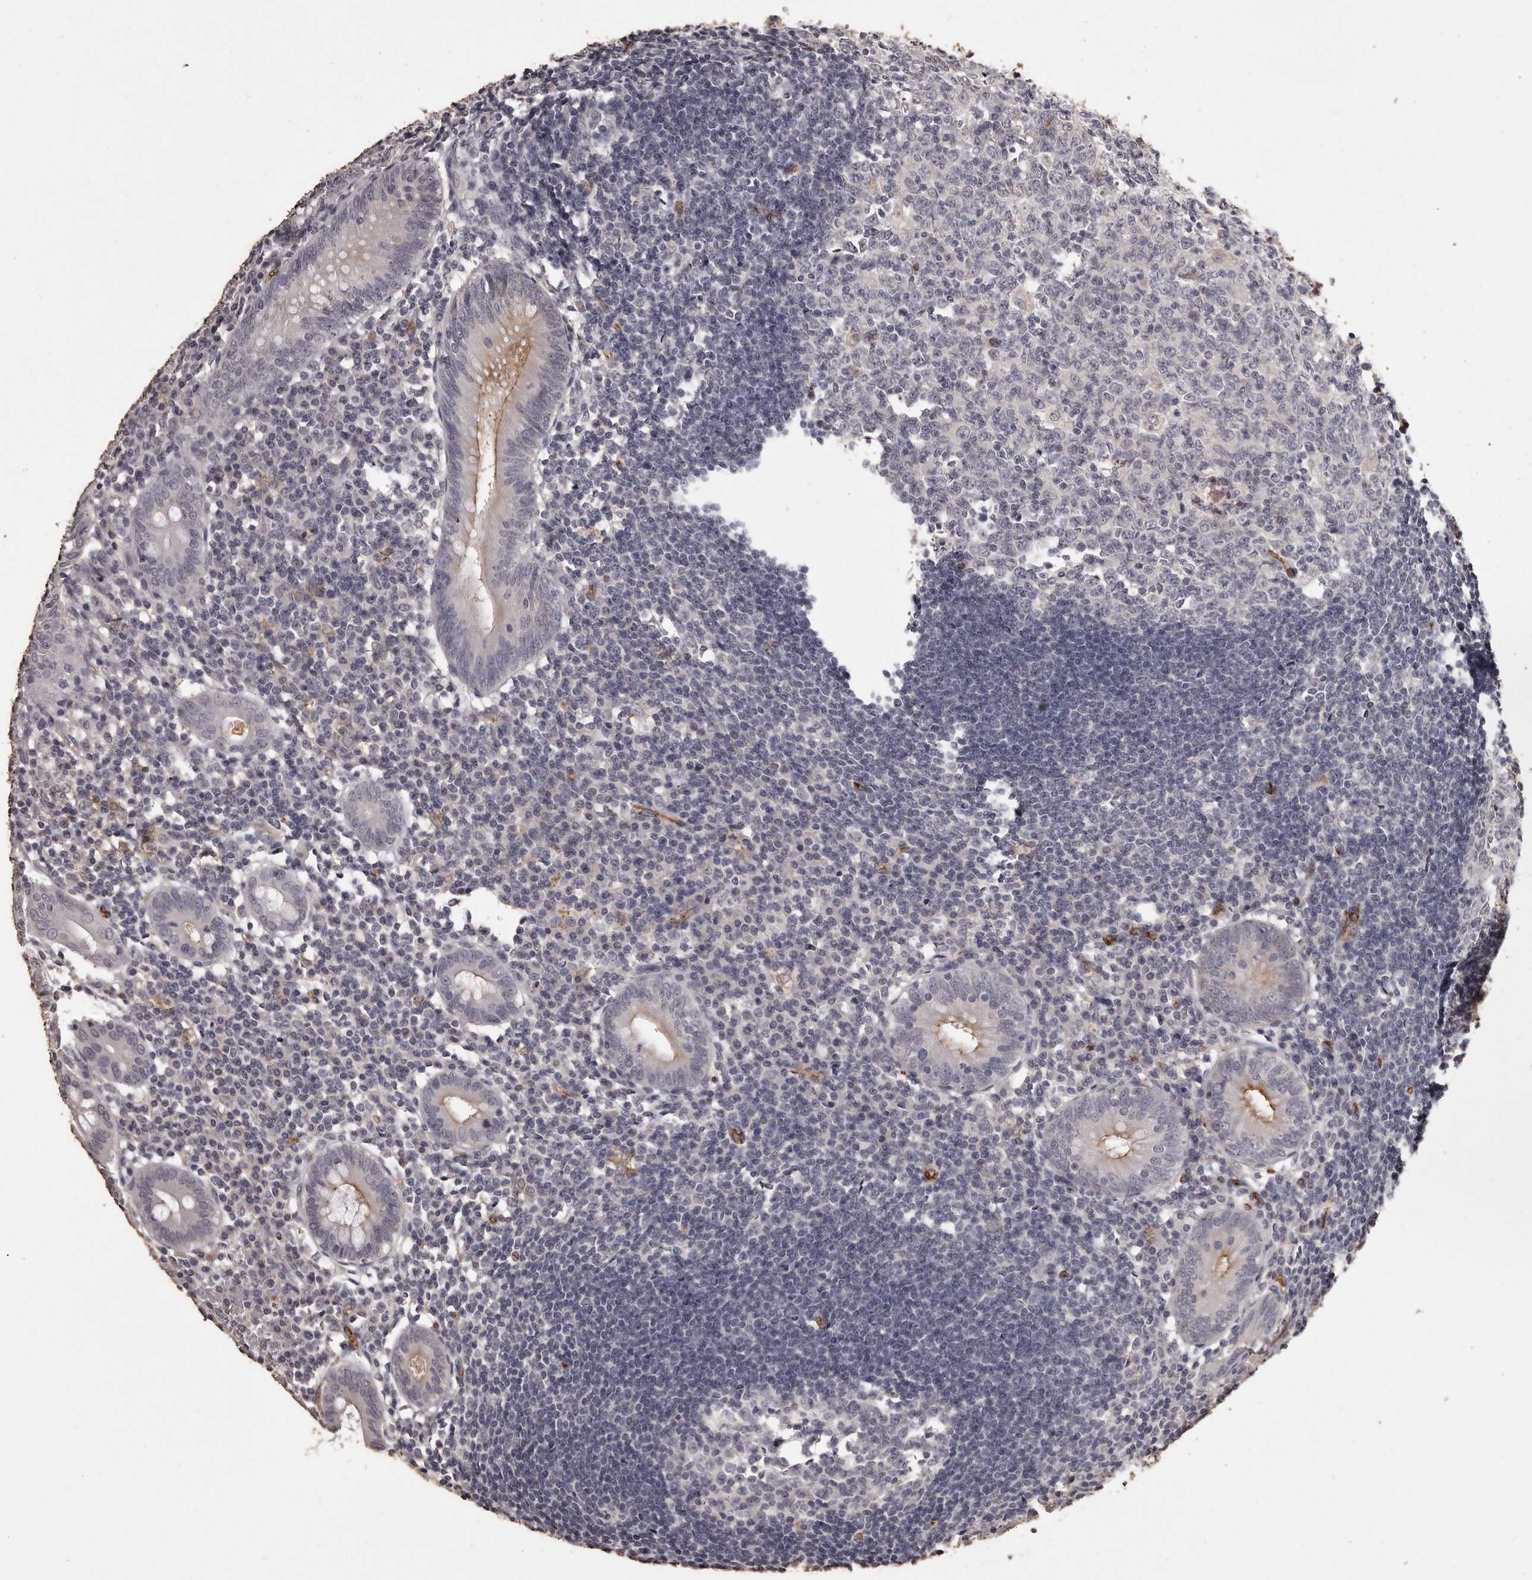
{"staining": {"intensity": "moderate", "quantity": "<25%", "location": "cytoplasmic/membranous"}, "tissue": "appendix", "cell_type": "Glandular cells", "image_type": "normal", "snomed": [{"axis": "morphology", "description": "Normal tissue, NOS"}, {"axis": "topography", "description": "Appendix"}], "caption": "Appendix stained with DAB (3,3'-diaminobenzidine) immunohistochemistry exhibits low levels of moderate cytoplasmic/membranous staining in about <25% of glandular cells. (DAB (3,3'-diaminobenzidine) IHC, brown staining for protein, blue staining for nuclei).", "gene": "GPR78", "patient": {"sex": "female", "age": 54}}